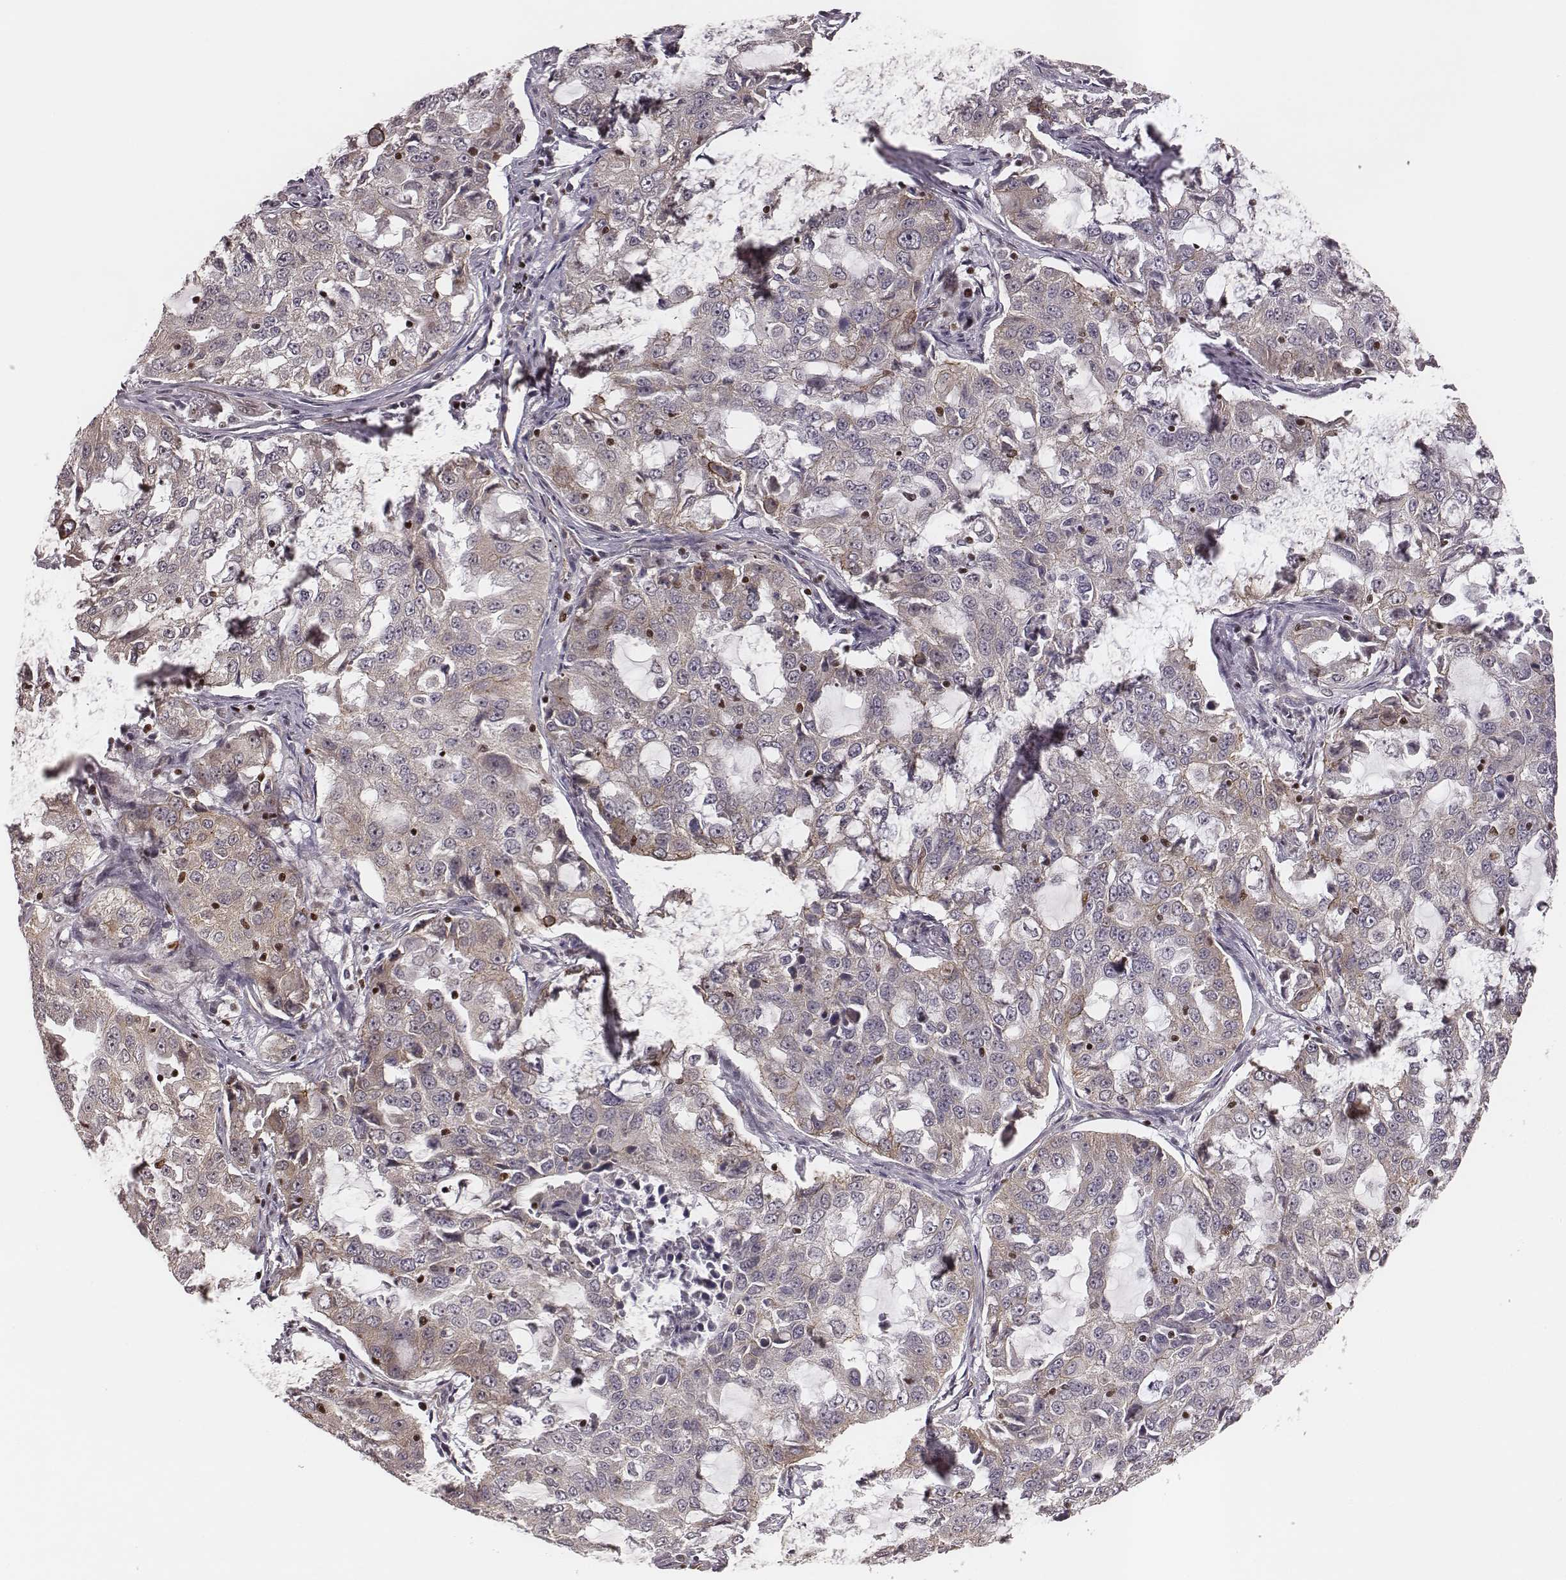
{"staining": {"intensity": "negative", "quantity": "none", "location": "none"}, "tissue": "lung cancer", "cell_type": "Tumor cells", "image_type": "cancer", "snomed": [{"axis": "morphology", "description": "Adenocarcinoma, NOS"}, {"axis": "topography", "description": "Lung"}], "caption": "Immunohistochemistry image of neoplastic tissue: human lung adenocarcinoma stained with DAB (3,3'-diaminobenzidine) shows no significant protein staining in tumor cells.", "gene": "WDR59", "patient": {"sex": "female", "age": 61}}